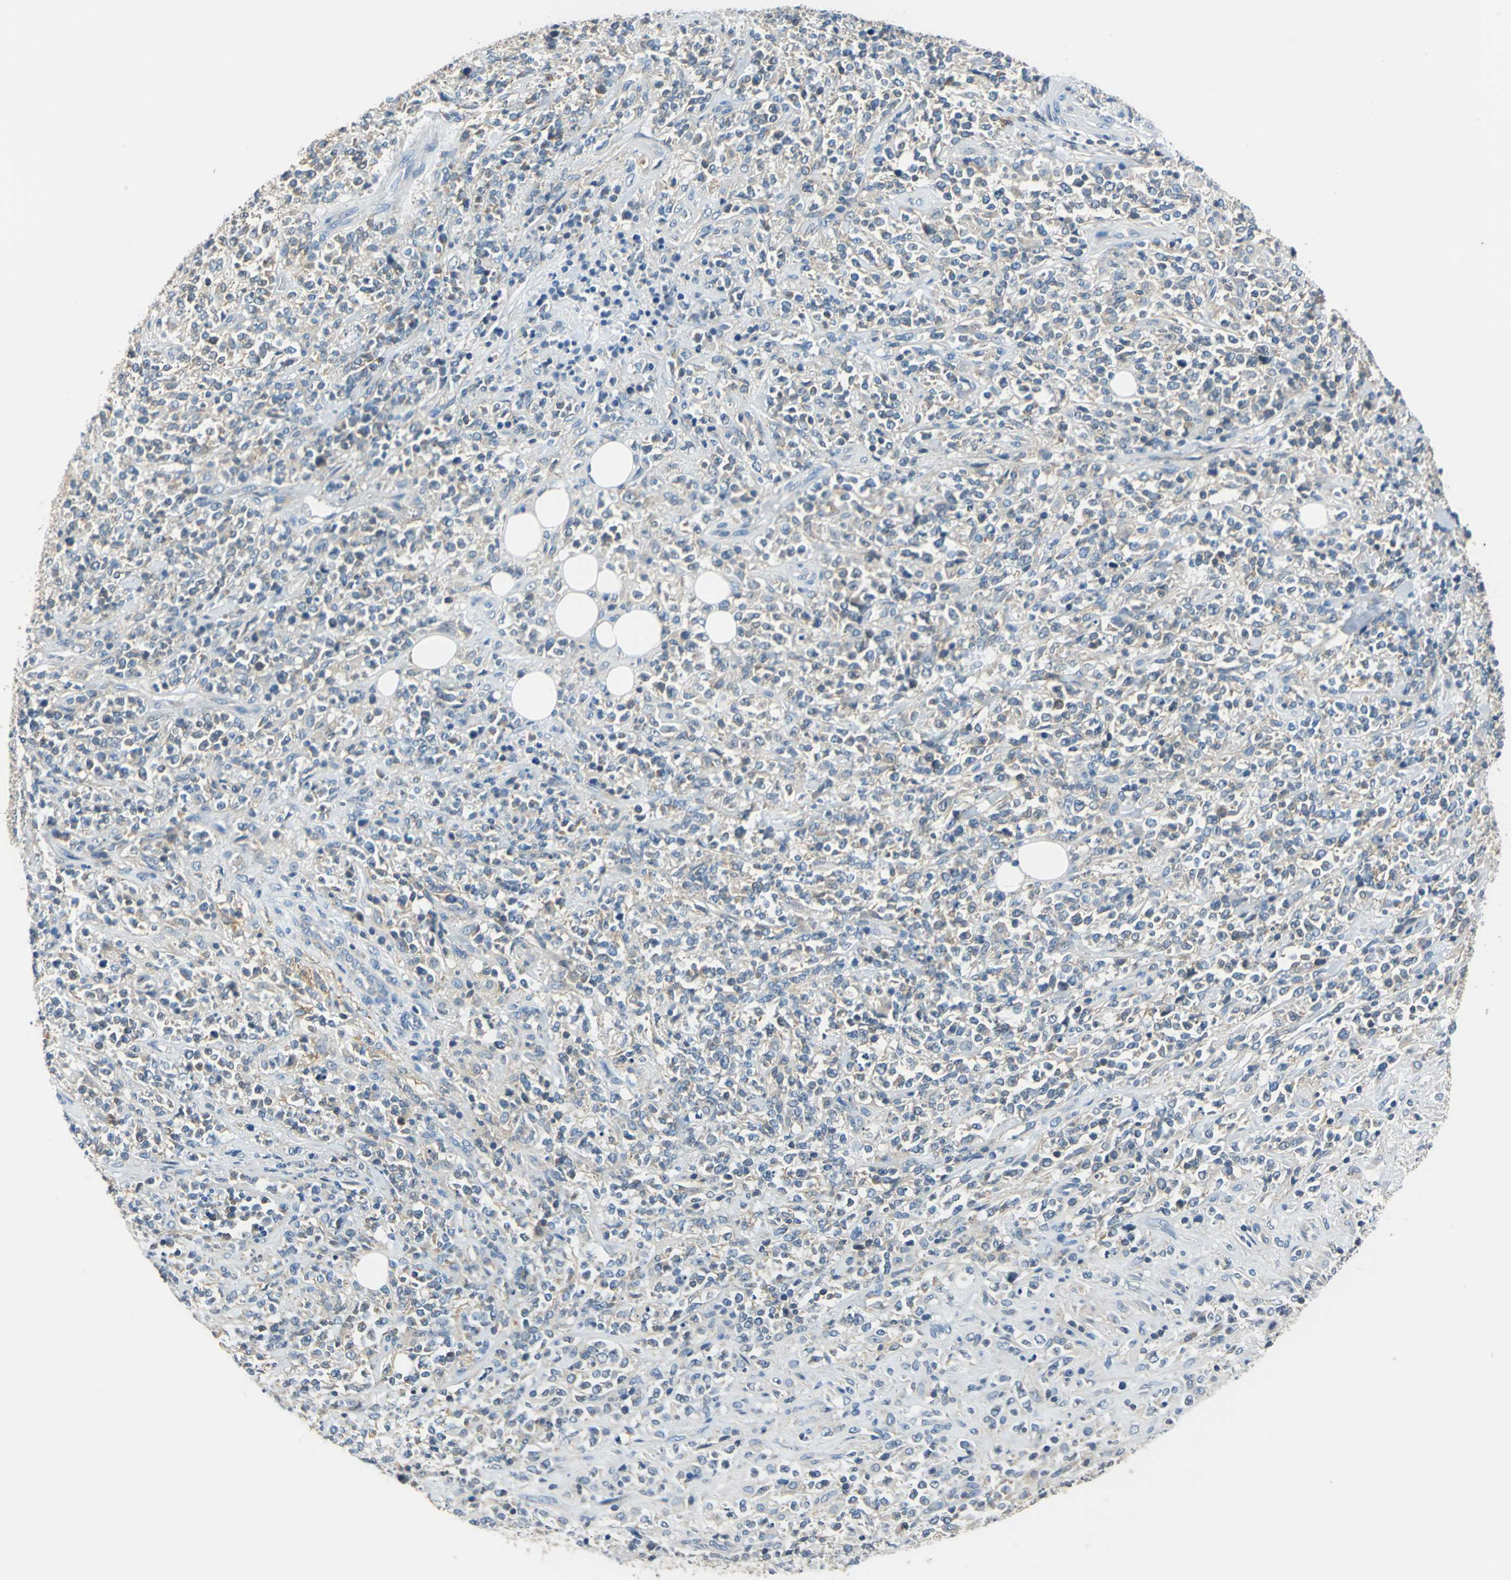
{"staining": {"intensity": "negative", "quantity": "none", "location": "none"}, "tissue": "lymphoma", "cell_type": "Tumor cells", "image_type": "cancer", "snomed": [{"axis": "morphology", "description": "Malignant lymphoma, non-Hodgkin's type, High grade"}, {"axis": "topography", "description": "Soft tissue"}], "caption": "Immunohistochemical staining of malignant lymphoma, non-Hodgkin's type (high-grade) demonstrates no significant positivity in tumor cells.", "gene": "CPA3", "patient": {"sex": "male", "age": 18}}